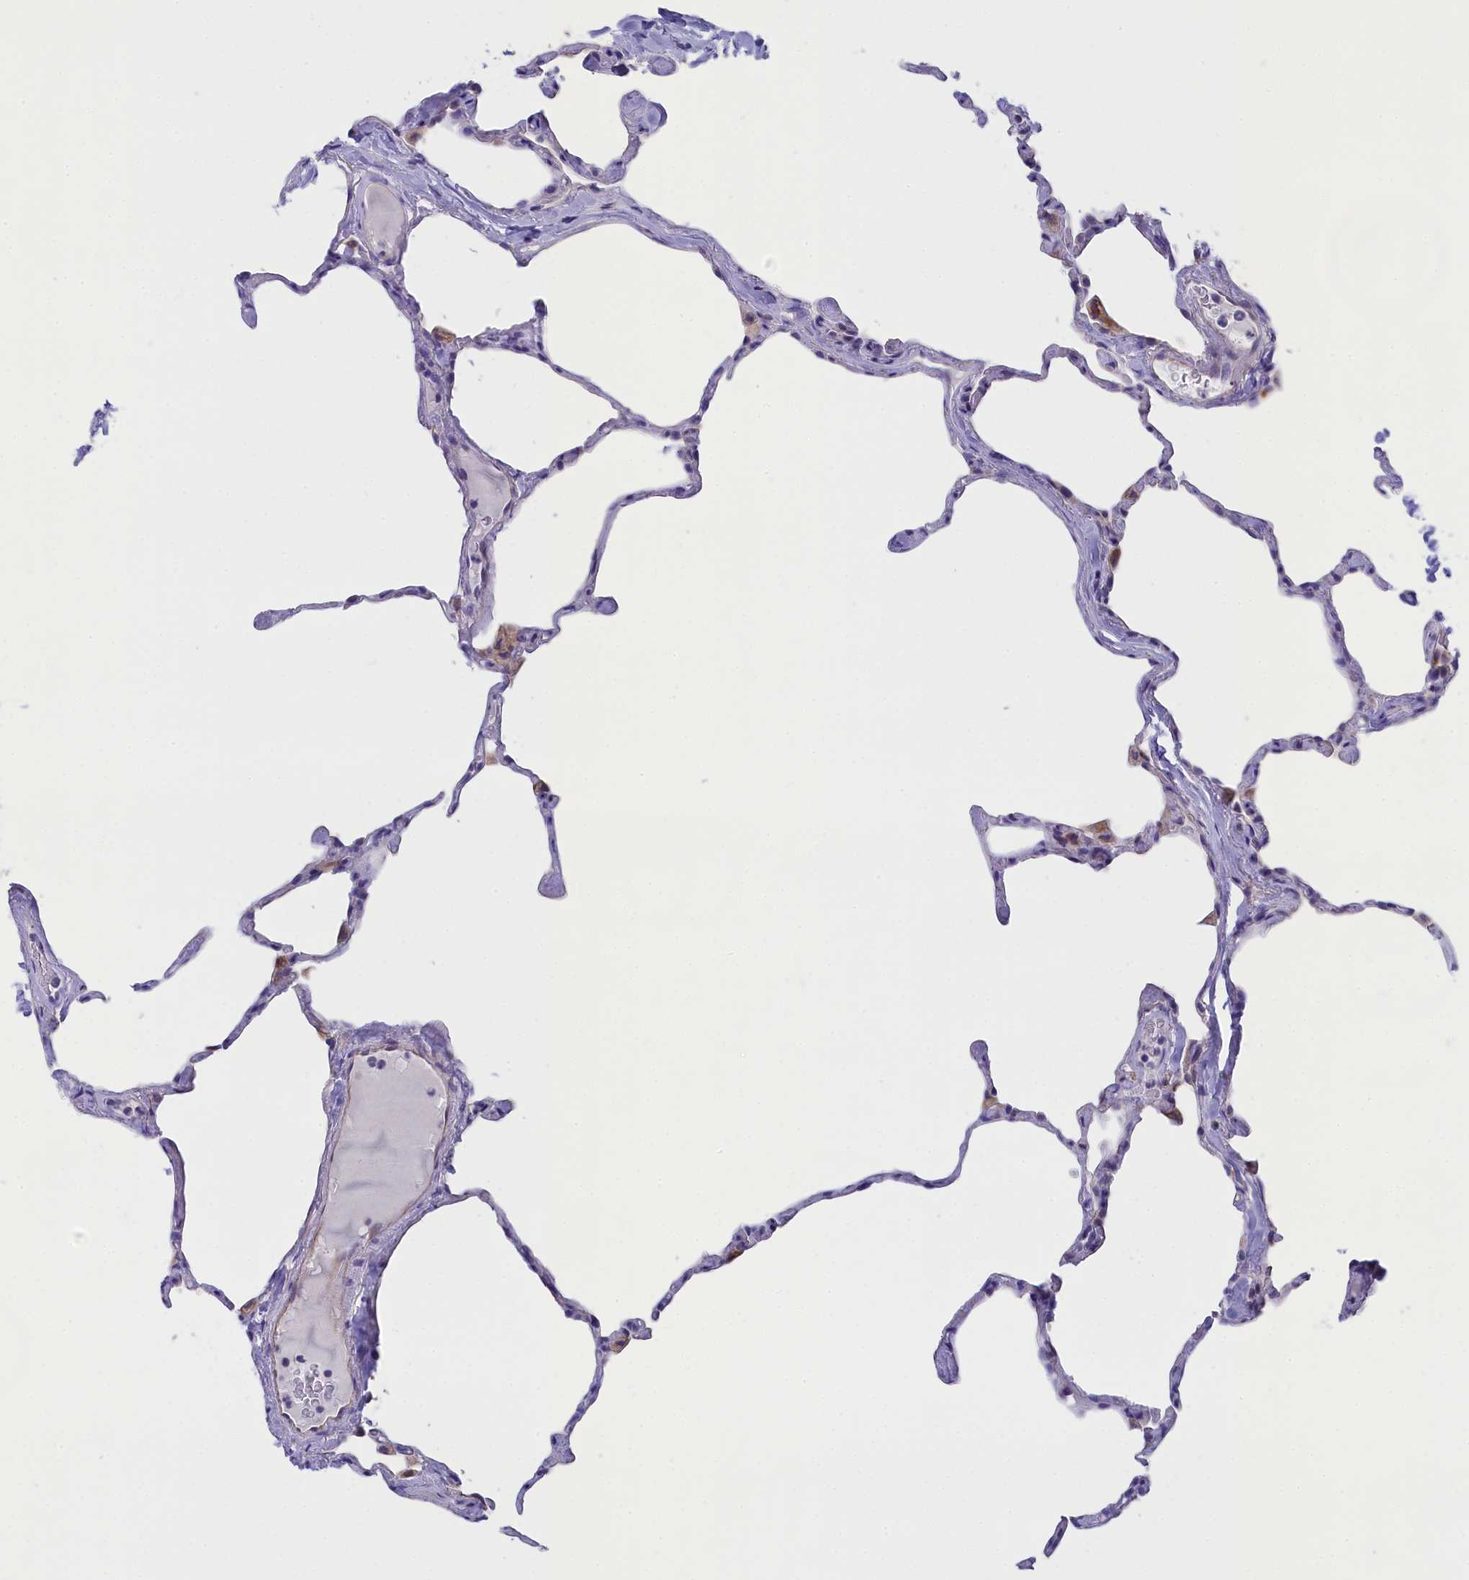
{"staining": {"intensity": "negative", "quantity": "none", "location": "none"}, "tissue": "lung", "cell_type": "Alveolar cells", "image_type": "normal", "snomed": [{"axis": "morphology", "description": "Normal tissue, NOS"}, {"axis": "topography", "description": "Lung"}], "caption": "This is an IHC histopathology image of unremarkable human lung. There is no positivity in alveolar cells.", "gene": "TACSTD2", "patient": {"sex": "male", "age": 65}}